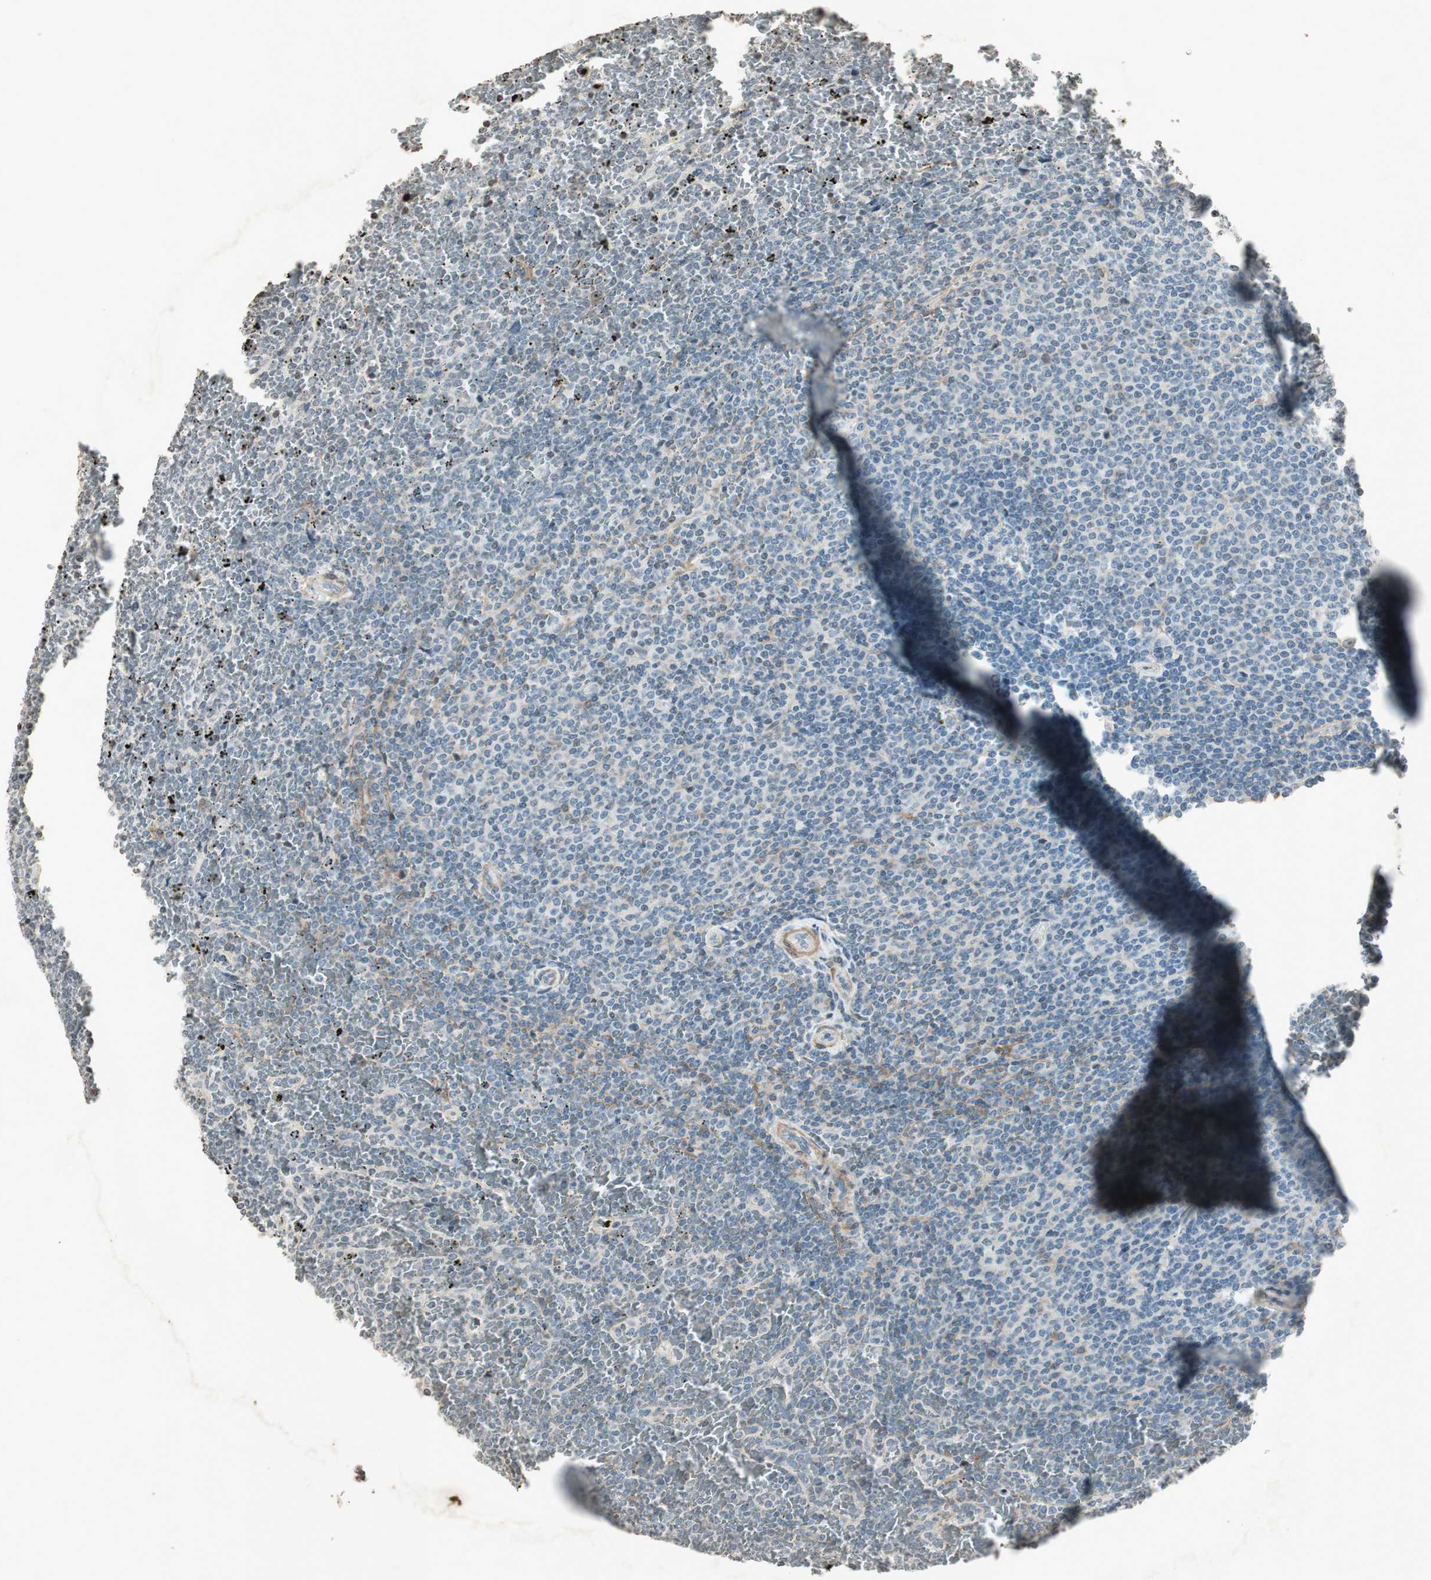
{"staining": {"intensity": "negative", "quantity": "none", "location": "none"}, "tissue": "lymphoma", "cell_type": "Tumor cells", "image_type": "cancer", "snomed": [{"axis": "morphology", "description": "Malignant lymphoma, non-Hodgkin's type, Low grade"}, {"axis": "topography", "description": "Spleen"}], "caption": "The micrograph demonstrates no significant positivity in tumor cells of lymphoma.", "gene": "PRKG1", "patient": {"sex": "female", "age": 77}}